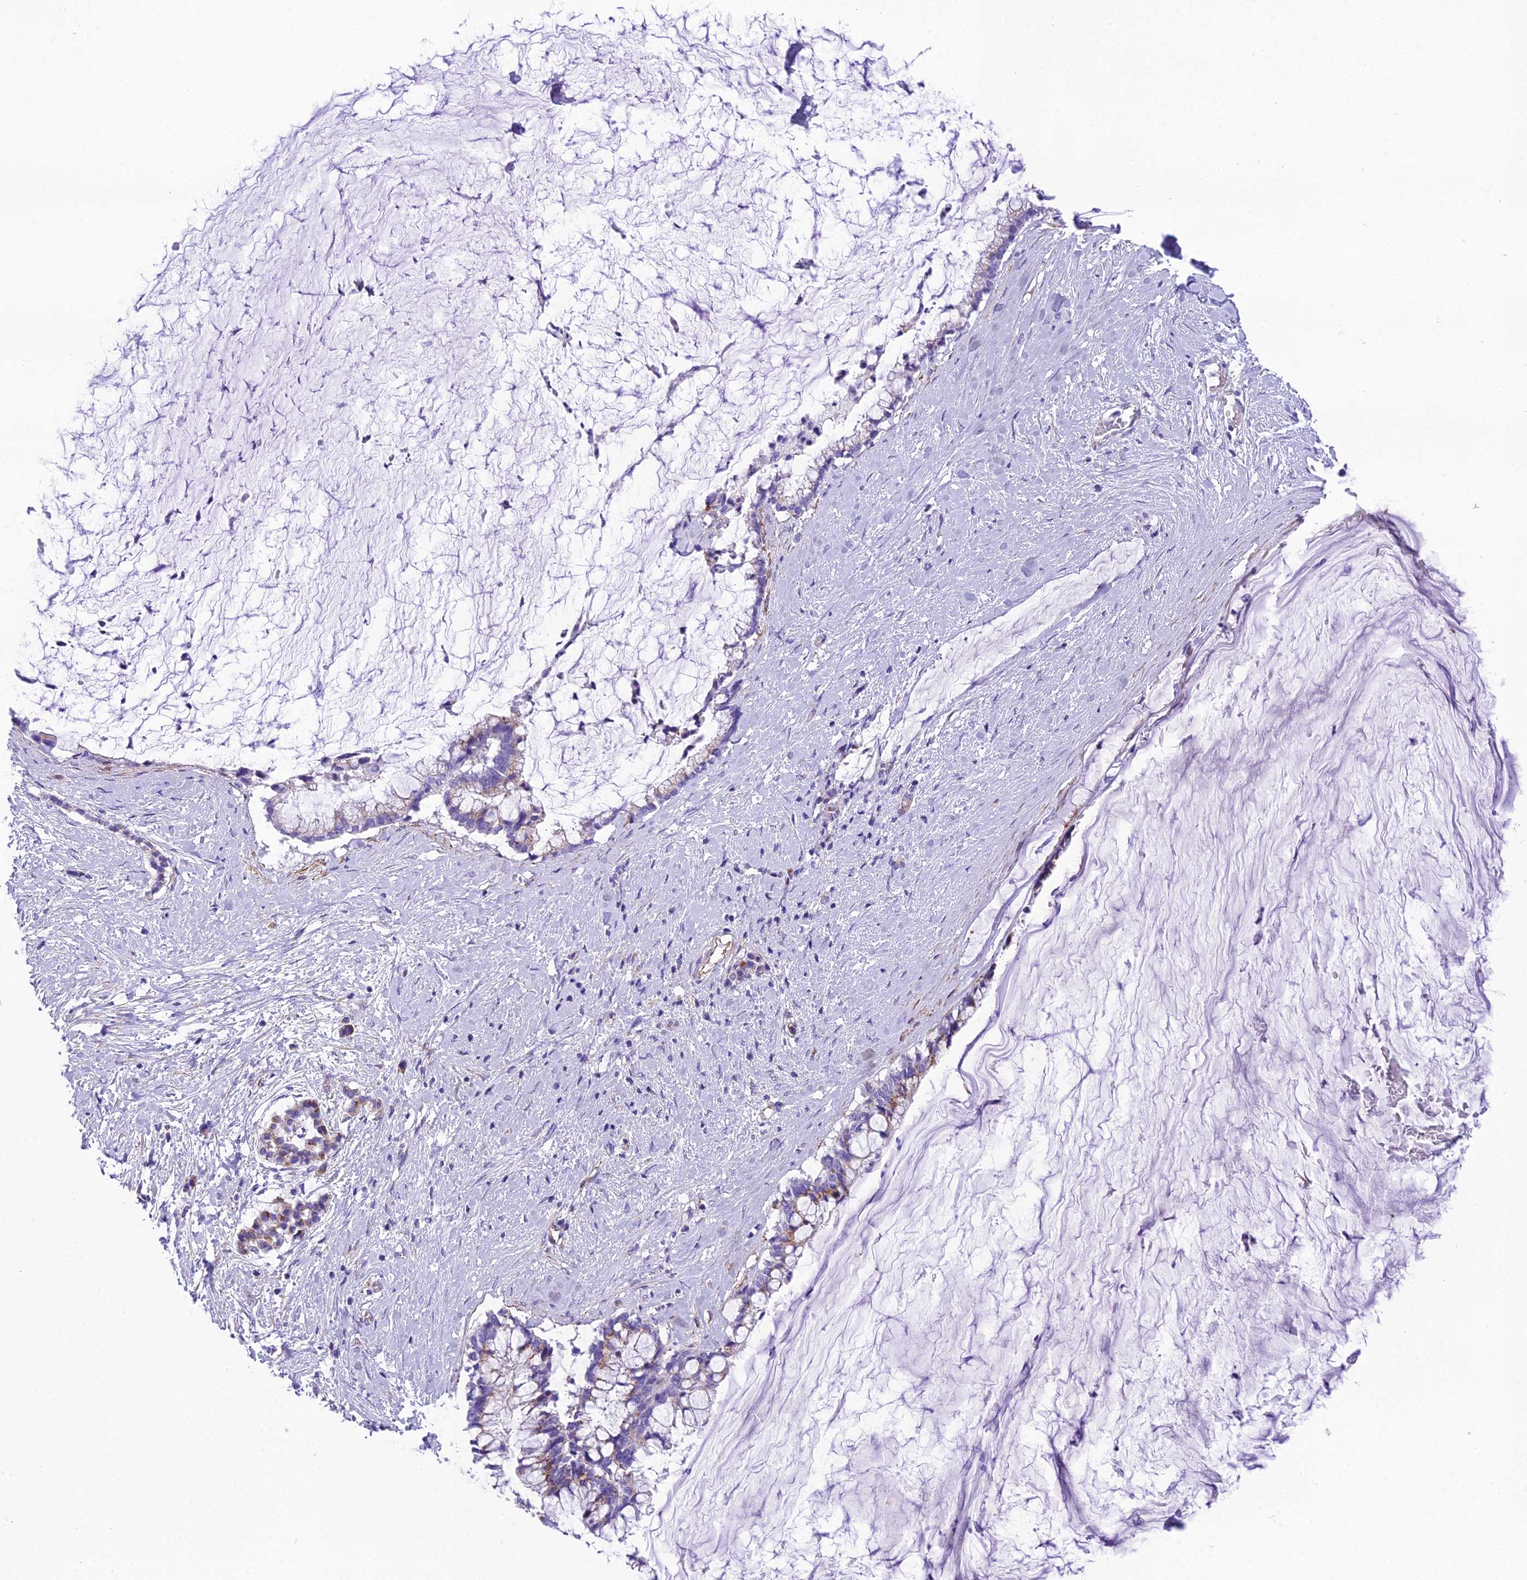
{"staining": {"intensity": "weak", "quantity": "<25%", "location": "cytoplasmic/membranous"}, "tissue": "pancreatic cancer", "cell_type": "Tumor cells", "image_type": "cancer", "snomed": [{"axis": "morphology", "description": "Adenocarcinoma, NOS"}, {"axis": "topography", "description": "Pancreas"}], "caption": "Tumor cells are negative for protein expression in human adenocarcinoma (pancreatic).", "gene": "GFRA1", "patient": {"sex": "male", "age": 41}}